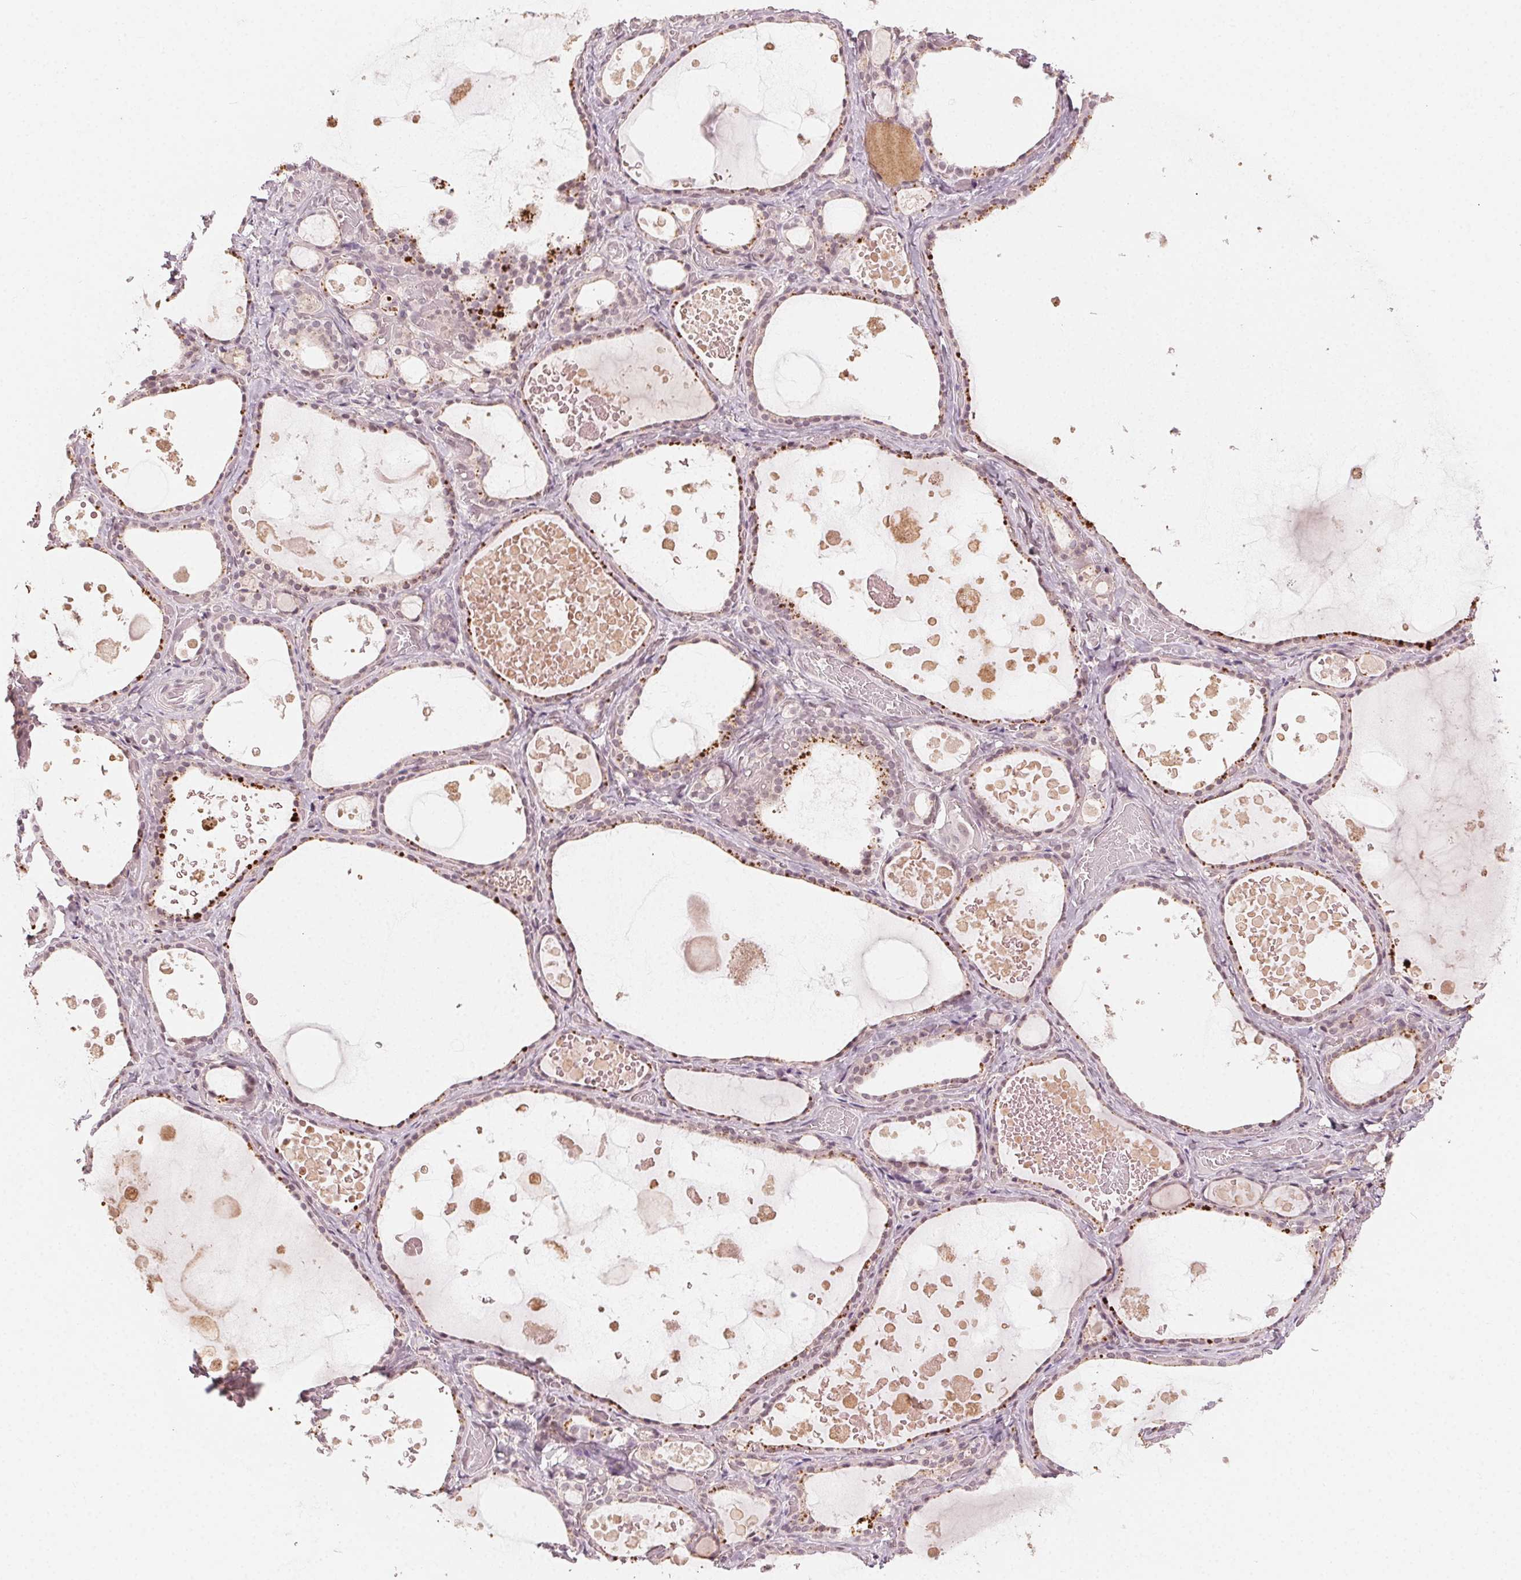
{"staining": {"intensity": "moderate", "quantity": "25%-75%", "location": "cytoplasmic/membranous"}, "tissue": "thyroid gland", "cell_type": "Glandular cells", "image_type": "normal", "snomed": [{"axis": "morphology", "description": "Normal tissue, NOS"}, {"axis": "topography", "description": "Thyroid gland"}], "caption": "Glandular cells display moderate cytoplasmic/membranous positivity in approximately 25%-75% of cells in unremarkable thyroid gland.", "gene": "TUB", "patient": {"sex": "female", "age": 56}}